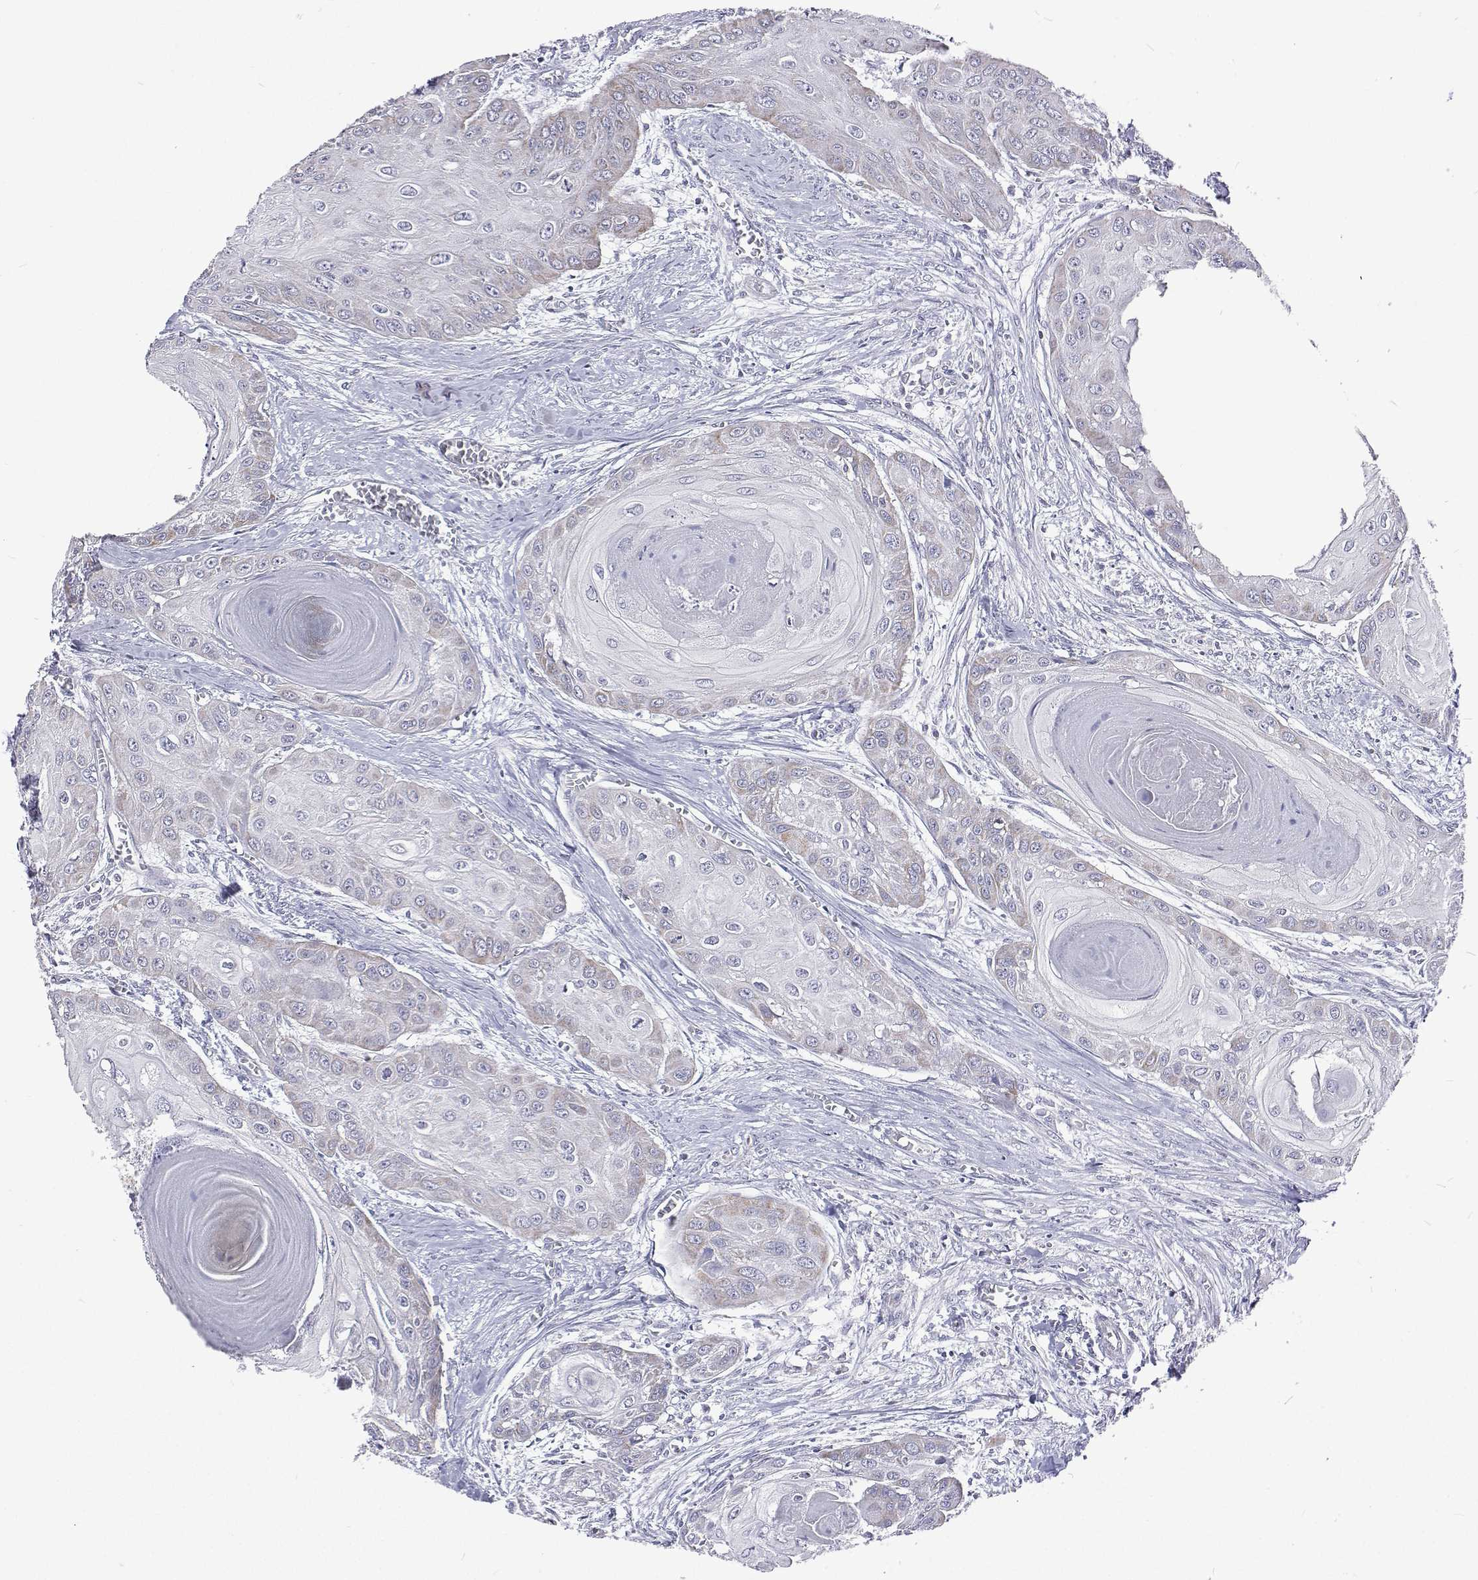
{"staining": {"intensity": "weak", "quantity": "<25%", "location": "cytoplasmic/membranous"}, "tissue": "head and neck cancer", "cell_type": "Tumor cells", "image_type": "cancer", "snomed": [{"axis": "morphology", "description": "Squamous cell carcinoma, NOS"}, {"axis": "topography", "description": "Oral tissue"}, {"axis": "topography", "description": "Head-Neck"}], "caption": "Head and neck cancer (squamous cell carcinoma) was stained to show a protein in brown. There is no significant staining in tumor cells.", "gene": "MCCC2", "patient": {"sex": "male", "age": 71}}